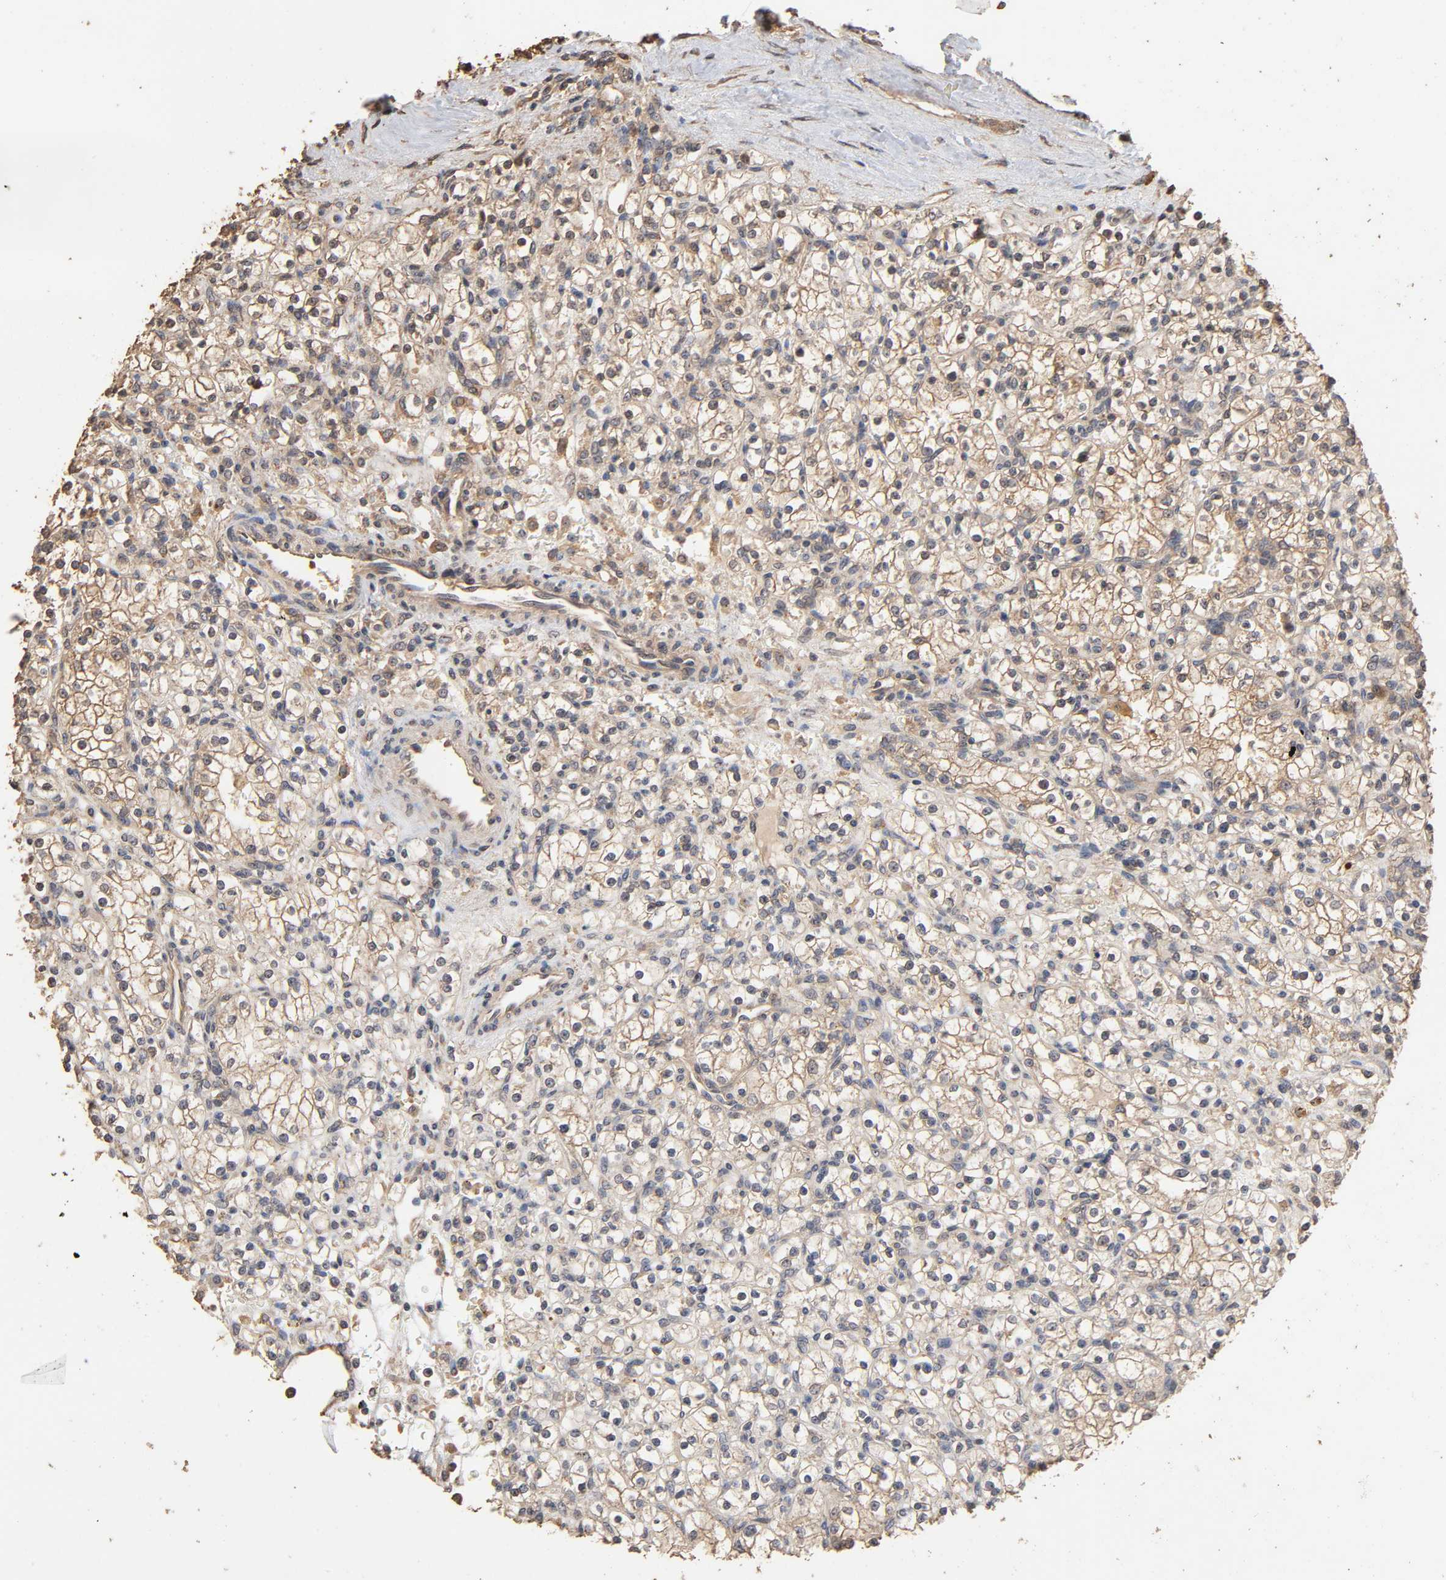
{"staining": {"intensity": "weak", "quantity": ">75%", "location": "cytoplasmic/membranous"}, "tissue": "renal cancer", "cell_type": "Tumor cells", "image_type": "cancer", "snomed": [{"axis": "morphology", "description": "Normal tissue, NOS"}, {"axis": "morphology", "description": "Adenocarcinoma, NOS"}, {"axis": "topography", "description": "Kidney"}], "caption": "A brown stain labels weak cytoplasmic/membranous expression of a protein in renal cancer (adenocarcinoma) tumor cells.", "gene": "ARHGEF7", "patient": {"sex": "female", "age": 55}}